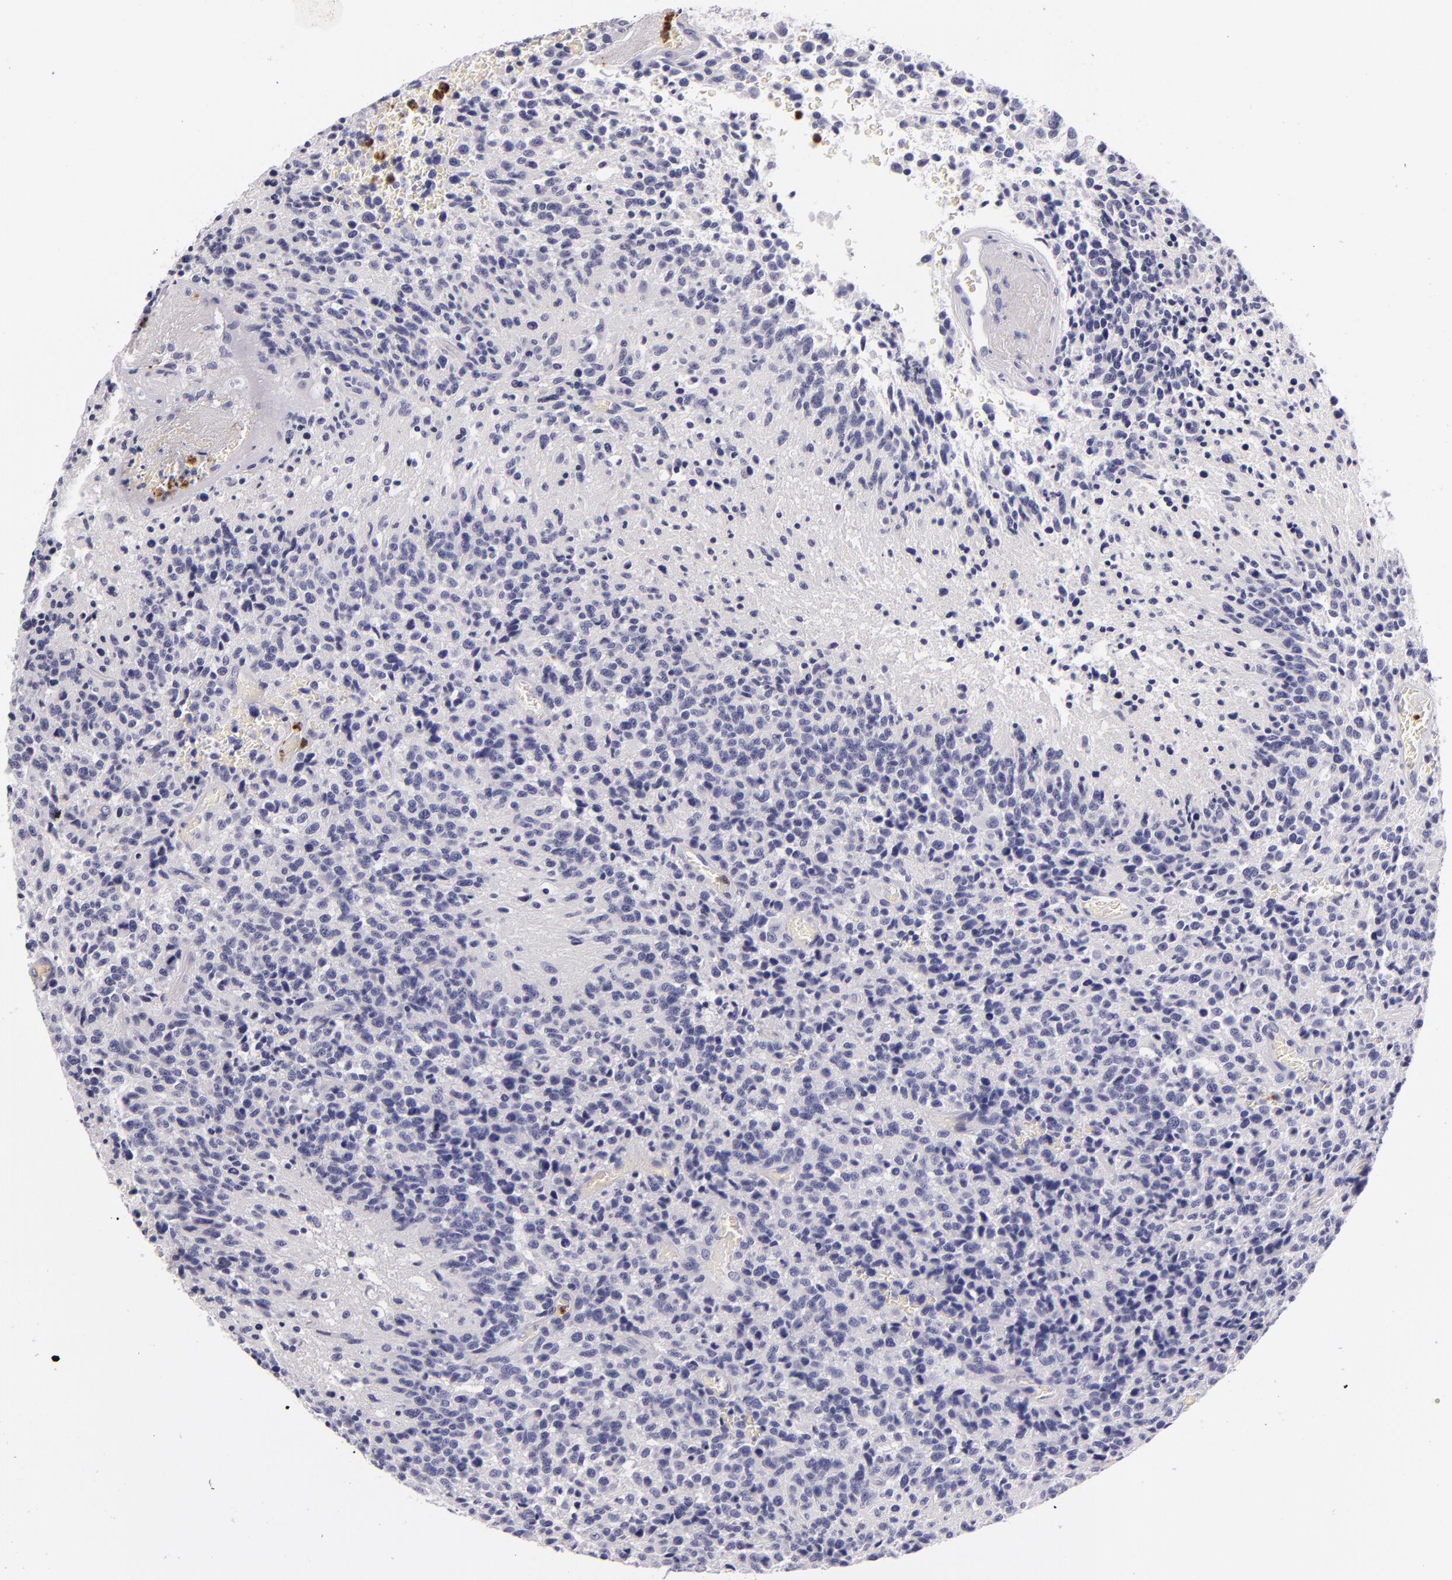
{"staining": {"intensity": "negative", "quantity": "none", "location": "none"}, "tissue": "glioma", "cell_type": "Tumor cells", "image_type": "cancer", "snomed": [{"axis": "morphology", "description": "Glioma, malignant, High grade"}, {"axis": "topography", "description": "Brain"}], "caption": "The image shows no staining of tumor cells in glioma.", "gene": "CDH3", "patient": {"sex": "male", "age": 36}}